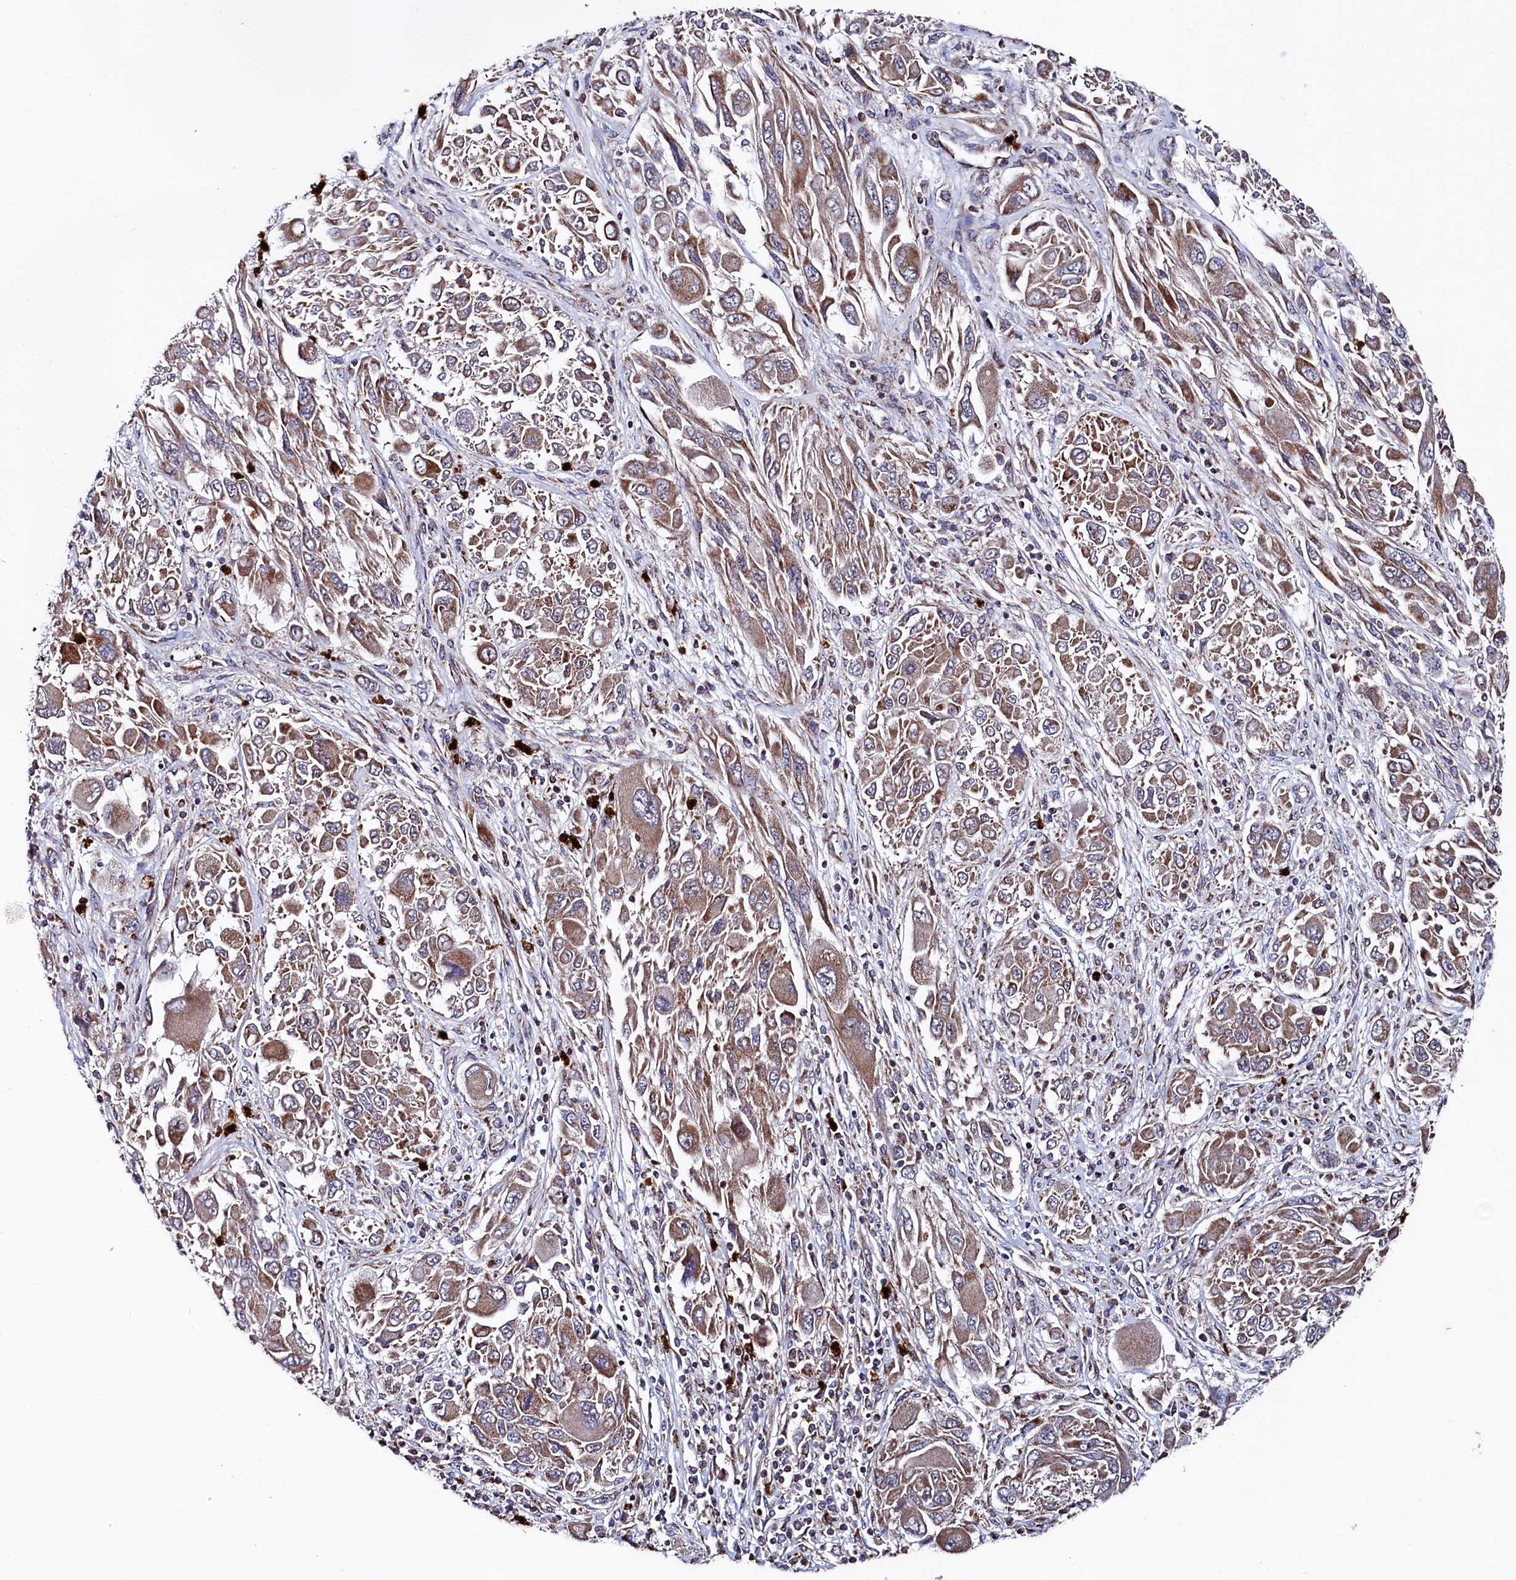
{"staining": {"intensity": "moderate", "quantity": ">75%", "location": "cytoplasmic/membranous"}, "tissue": "melanoma", "cell_type": "Tumor cells", "image_type": "cancer", "snomed": [{"axis": "morphology", "description": "Malignant melanoma, NOS"}, {"axis": "topography", "description": "Skin"}], "caption": "Moderate cytoplasmic/membranous protein positivity is identified in about >75% of tumor cells in malignant melanoma.", "gene": "CHCHD1", "patient": {"sex": "female", "age": 91}}